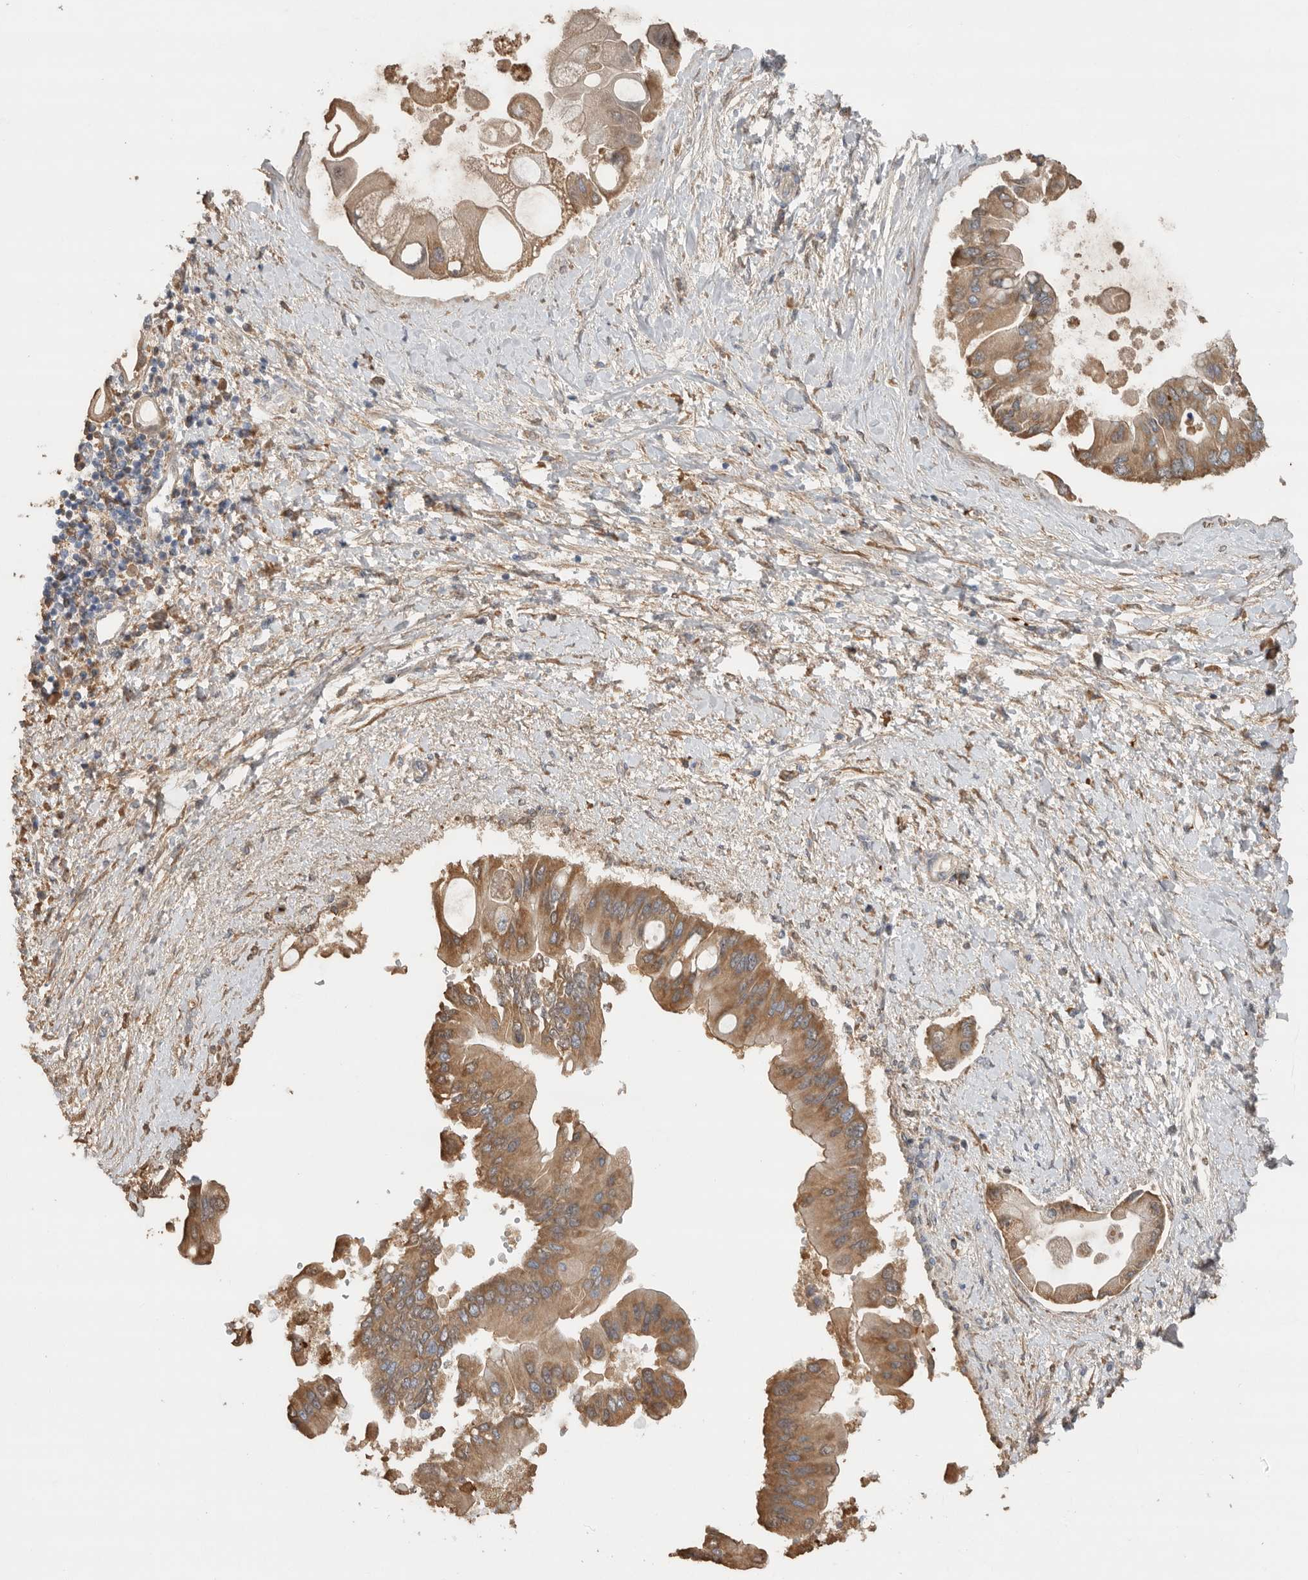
{"staining": {"intensity": "moderate", "quantity": ">75%", "location": "cytoplasmic/membranous"}, "tissue": "liver cancer", "cell_type": "Tumor cells", "image_type": "cancer", "snomed": [{"axis": "morphology", "description": "Cholangiocarcinoma"}, {"axis": "topography", "description": "Liver"}], "caption": "This photomicrograph exhibits IHC staining of human liver cancer (cholangiocarcinoma), with medium moderate cytoplasmic/membranous positivity in about >75% of tumor cells.", "gene": "CDC42BPB", "patient": {"sex": "male", "age": 50}}